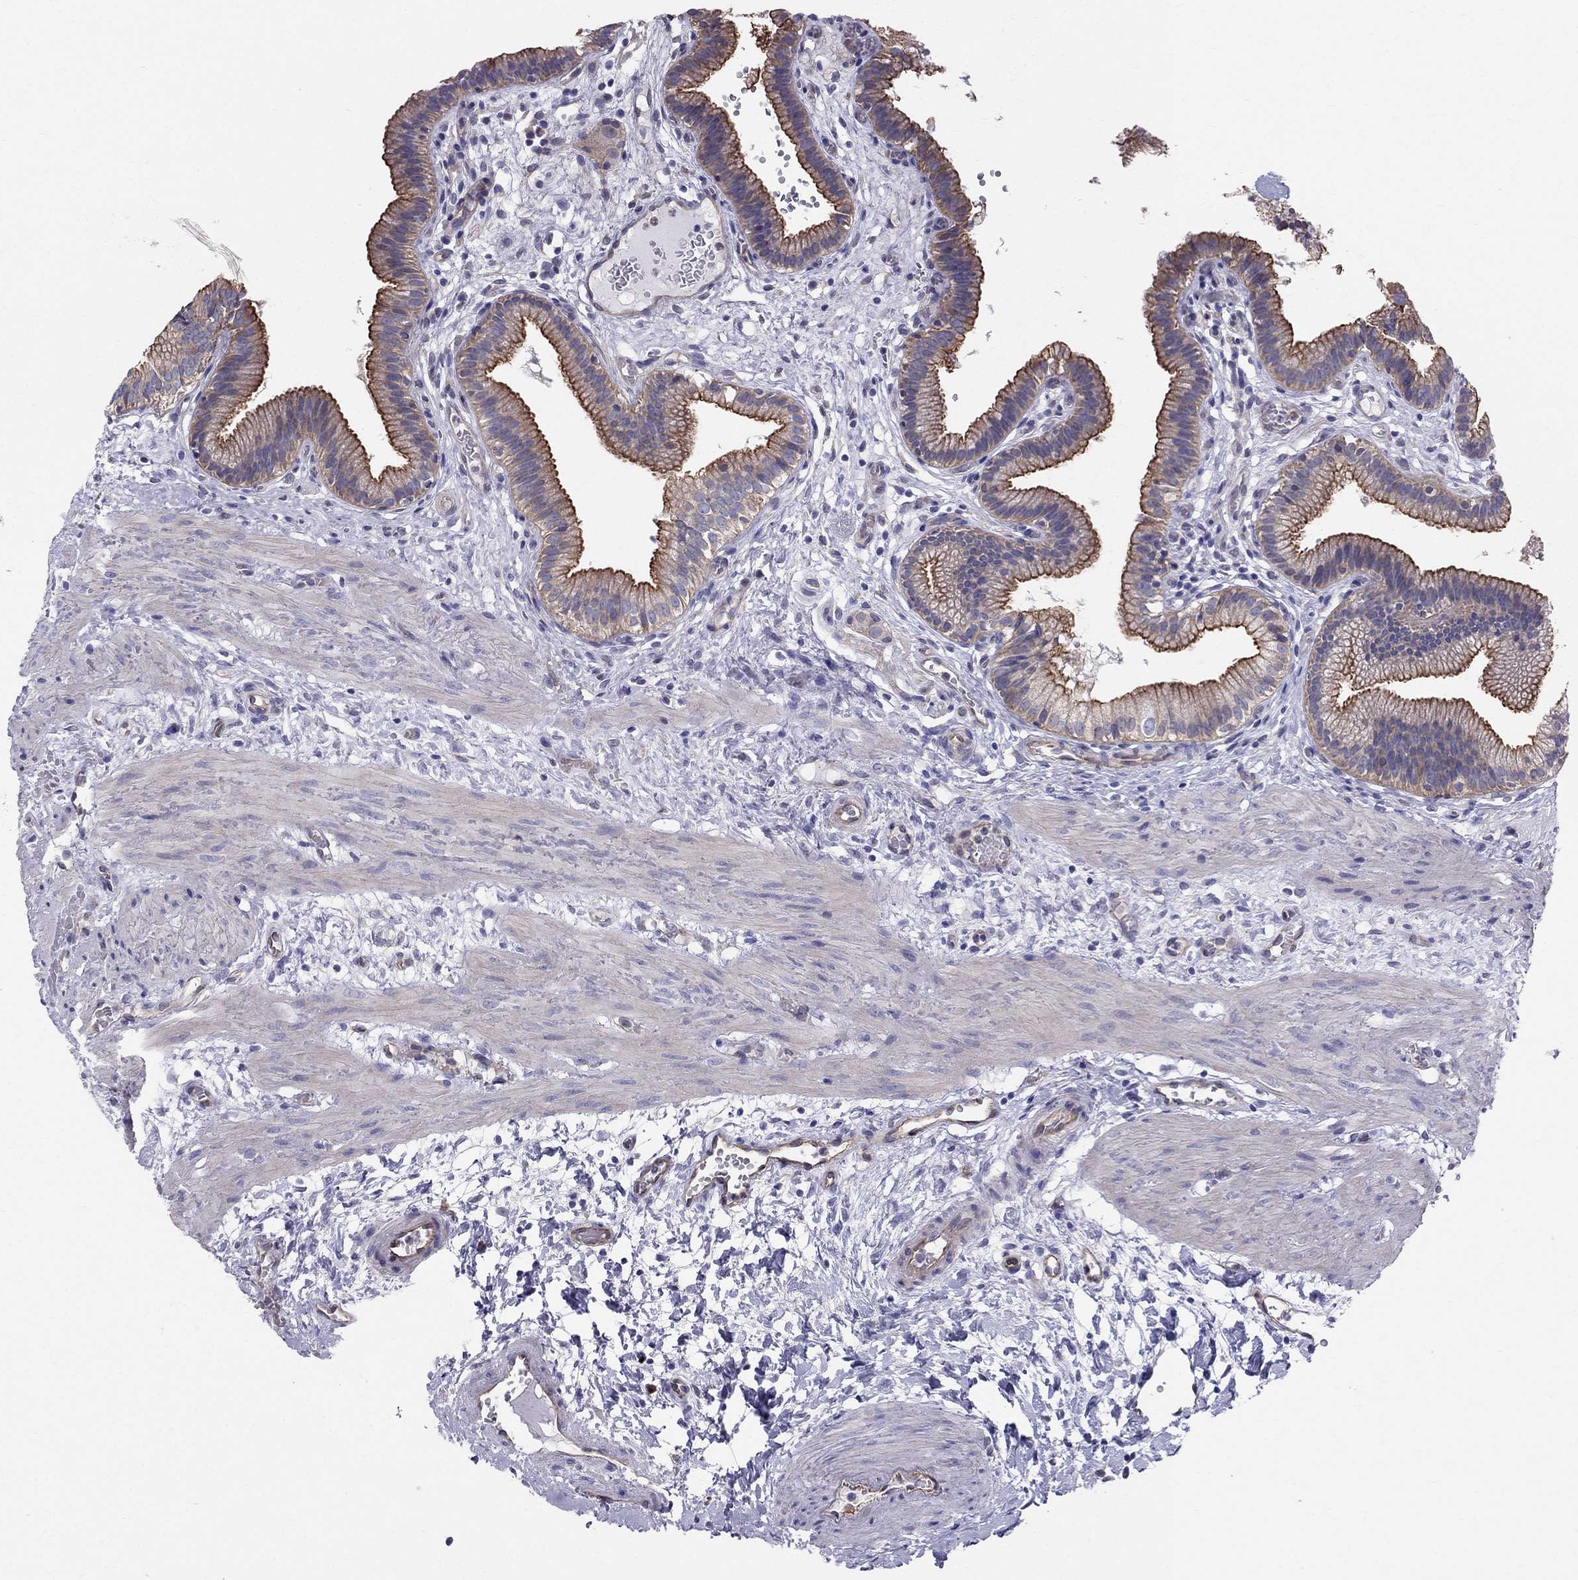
{"staining": {"intensity": "strong", "quantity": ">75%", "location": "cytoplasmic/membranous"}, "tissue": "gallbladder", "cell_type": "Glandular cells", "image_type": "normal", "snomed": [{"axis": "morphology", "description": "Normal tissue, NOS"}, {"axis": "topography", "description": "Gallbladder"}], "caption": "High-power microscopy captured an immunohistochemistry photomicrograph of unremarkable gallbladder, revealing strong cytoplasmic/membranous expression in about >75% of glandular cells.", "gene": "ENOX1", "patient": {"sex": "female", "age": 24}}